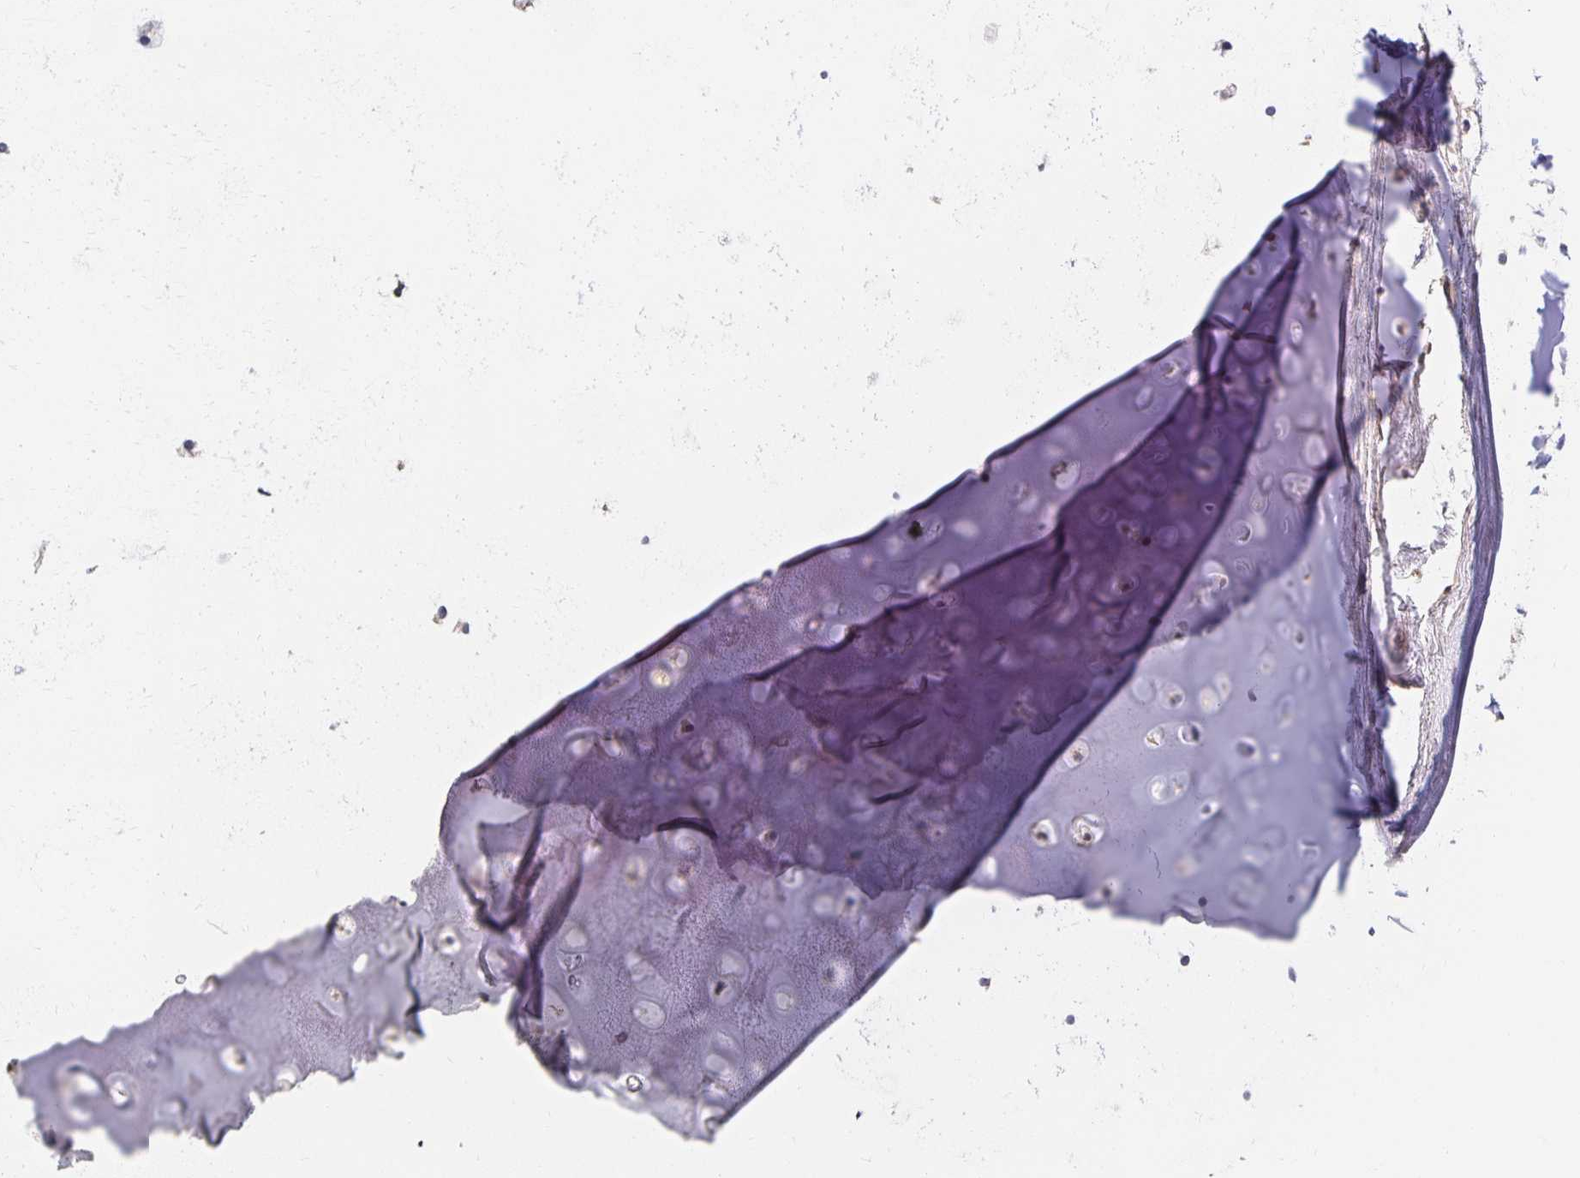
{"staining": {"intensity": "negative", "quantity": "none", "location": "none"}, "tissue": "adipose tissue", "cell_type": "Adipocytes", "image_type": "normal", "snomed": [{"axis": "morphology", "description": "Normal tissue, NOS"}, {"axis": "topography", "description": "Lymph node"}, {"axis": "topography", "description": "Cartilage tissue"}, {"axis": "topography", "description": "Bronchus"}], "caption": "Immunohistochemistry photomicrograph of benign adipose tissue: adipose tissue stained with DAB reveals no significant protein positivity in adipocytes.", "gene": "SORL1", "patient": {"sex": "female", "age": 70}}